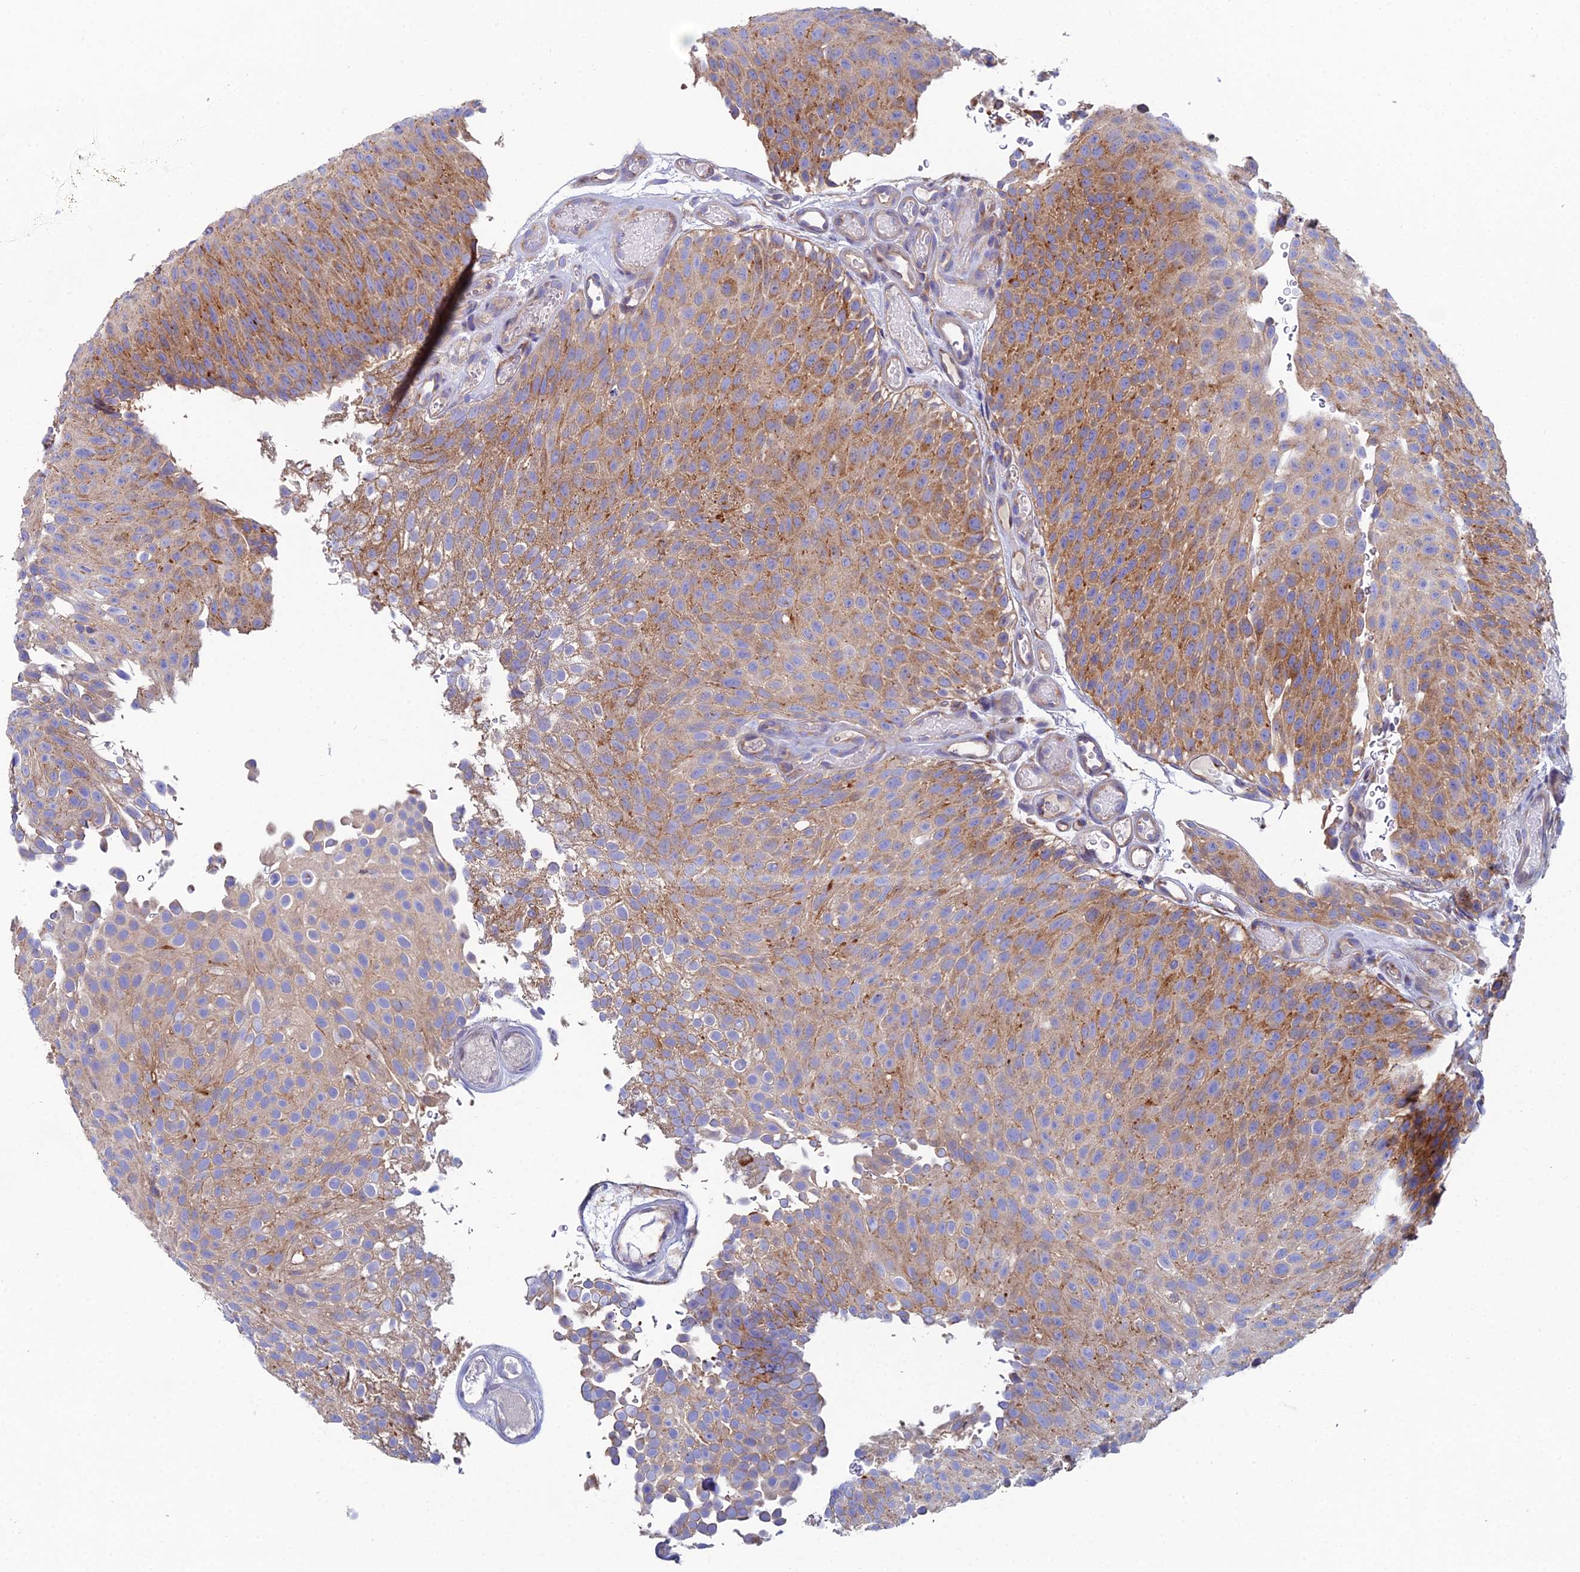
{"staining": {"intensity": "moderate", "quantity": ">75%", "location": "cytoplasmic/membranous"}, "tissue": "urothelial cancer", "cell_type": "Tumor cells", "image_type": "cancer", "snomed": [{"axis": "morphology", "description": "Urothelial carcinoma, Low grade"}, {"axis": "topography", "description": "Urinary bladder"}], "caption": "Low-grade urothelial carcinoma stained with immunohistochemistry demonstrates moderate cytoplasmic/membranous expression in about >75% of tumor cells. Nuclei are stained in blue.", "gene": "CLCN3", "patient": {"sex": "male", "age": 78}}